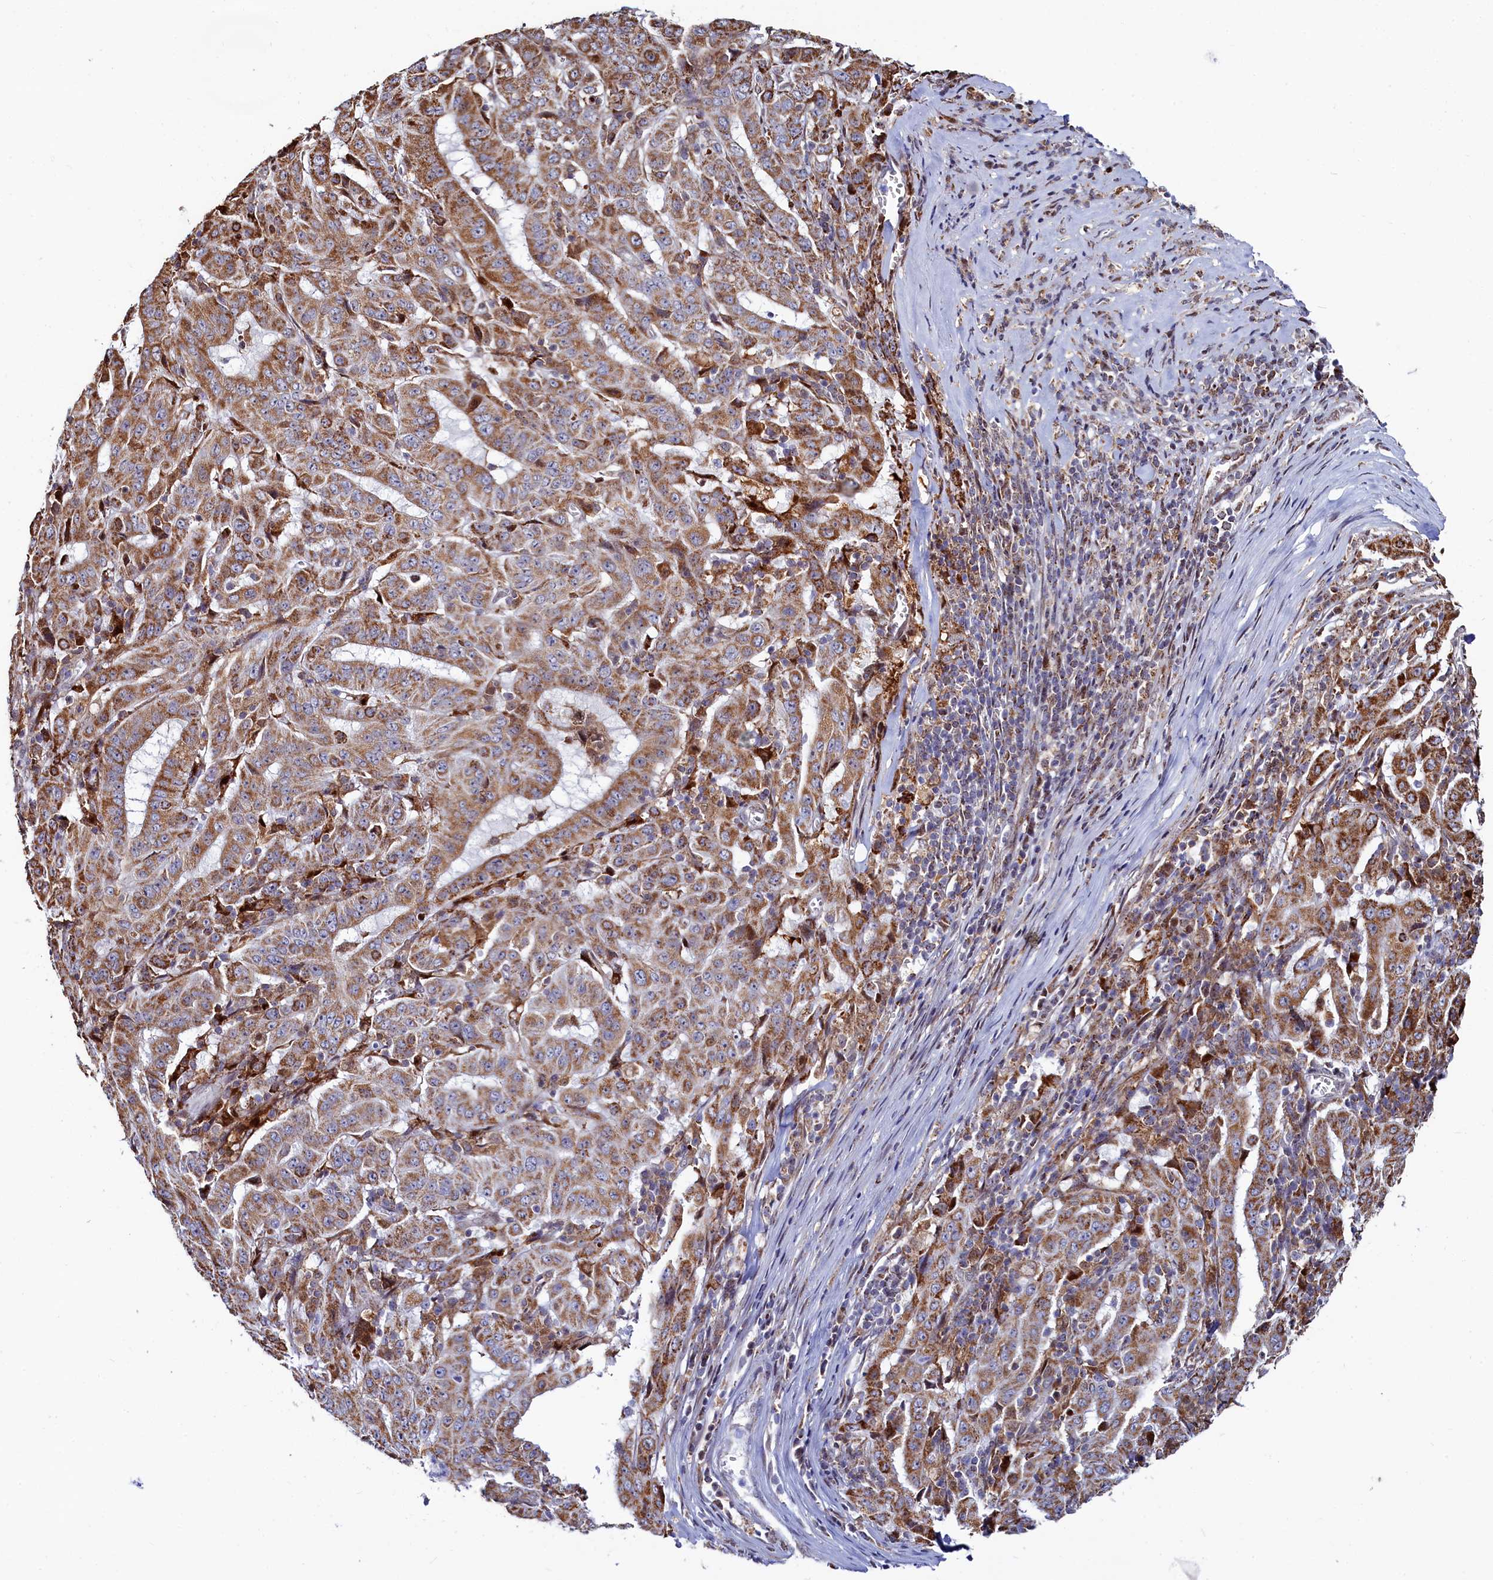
{"staining": {"intensity": "moderate", "quantity": ">75%", "location": "cytoplasmic/membranous"}, "tissue": "pancreatic cancer", "cell_type": "Tumor cells", "image_type": "cancer", "snomed": [{"axis": "morphology", "description": "Adenocarcinoma, NOS"}, {"axis": "topography", "description": "Pancreas"}], "caption": "This micrograph demonstrates immunohistochemistry staining of human pancreatic adenocarcinoma, with medium moderate cytoplasmic/membranous expression in about >75% of tumor cells.", "gene": "HDGFL3", "patient": {"sex": "male", "age": 63}}